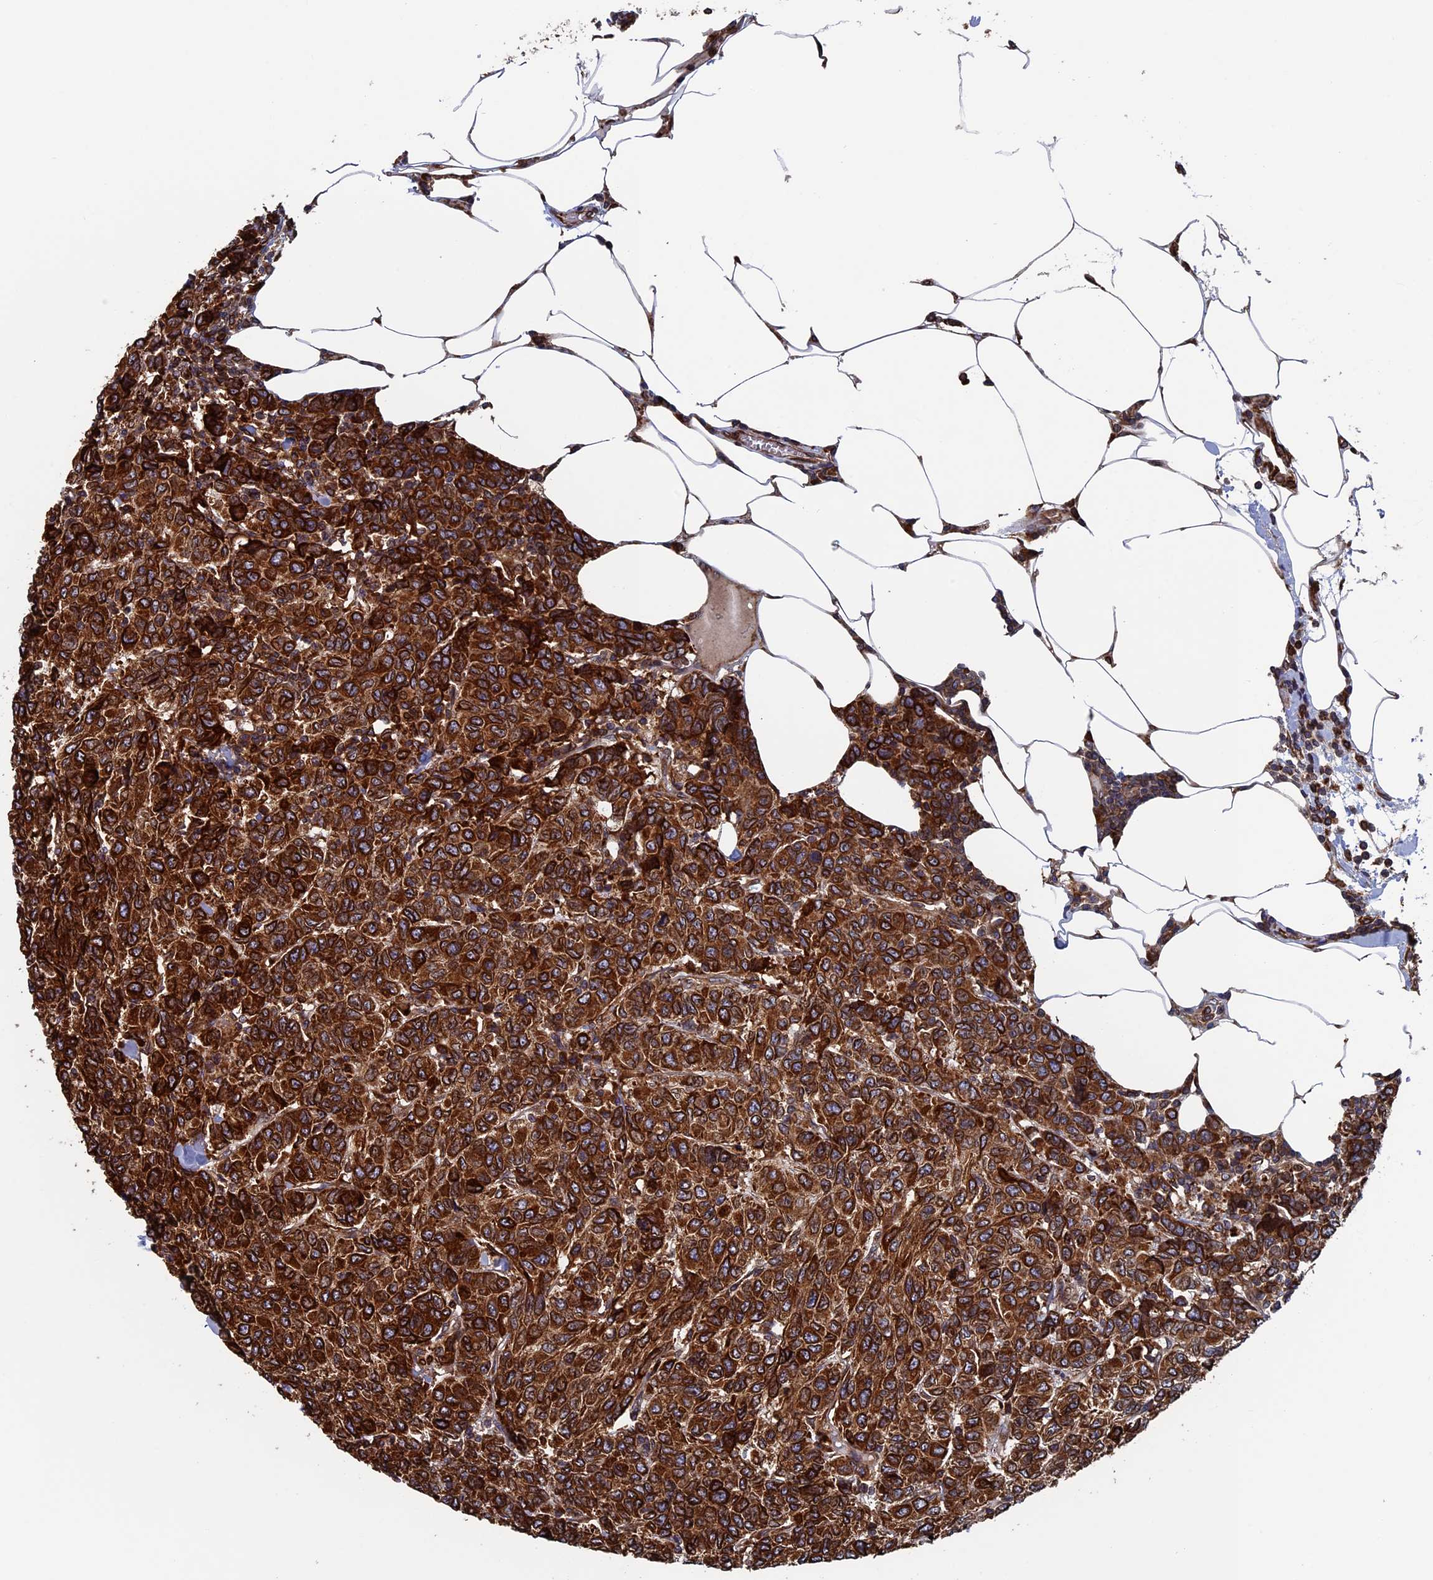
{"staining": {"intensity": "strong", "quantity": ">75%", "location": "cytoplasmic/membranous"}, "tissue": "breast cancer", "cell_type": "Tumor cells", "image_type": "cancer", "snomed": [{"axis": "morphology", "description": "Duct carcinoma"}, {"axis": "topography", "description": "Breast"}], "caption": "Tumor cells show high levels of strong cytoplasmic/membranous positivity in about >75% of cells in breast cancer.", "gene": "RPUSD1", "patient": {"sex": "female", "age": 55}}